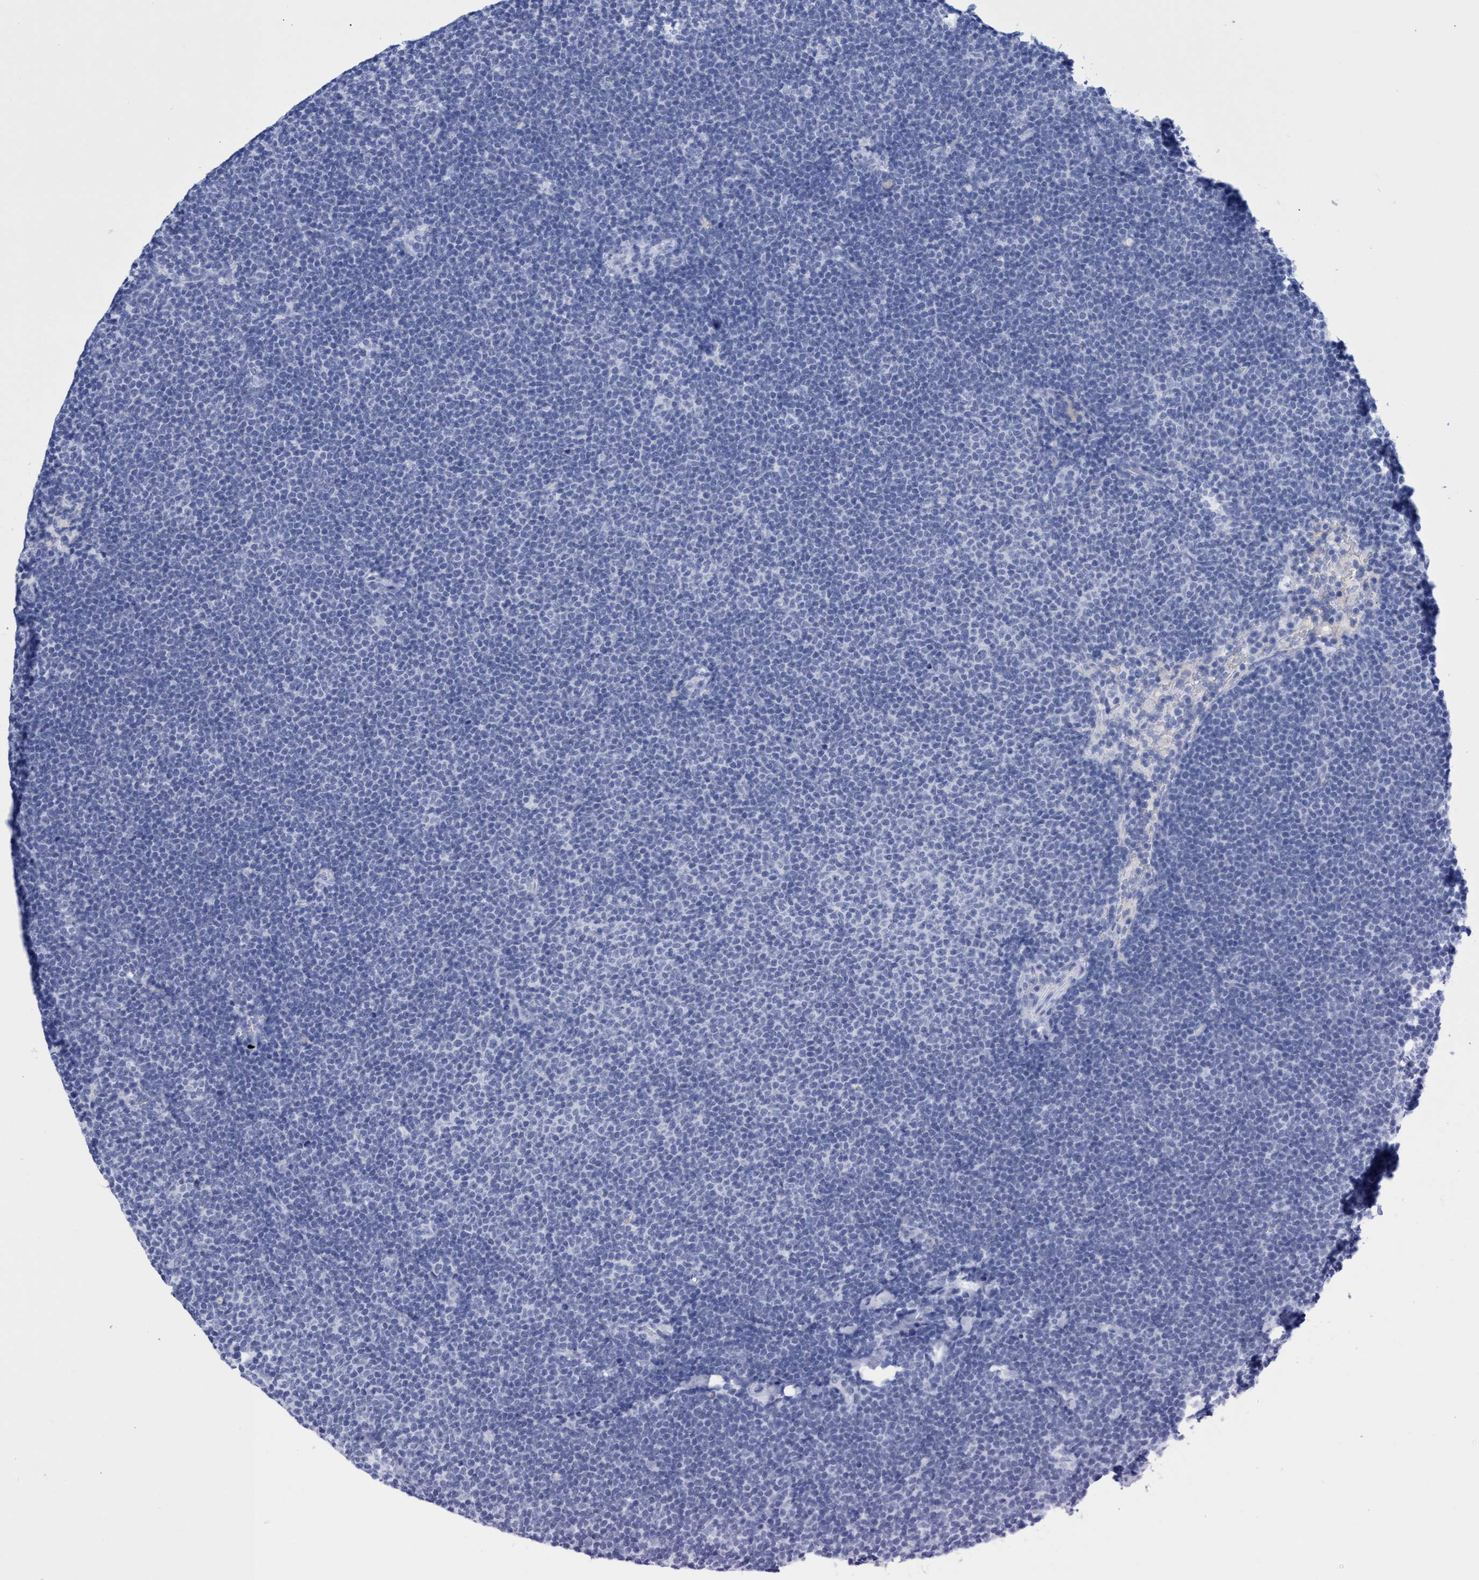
{"staining": {"intensity": "negative", "quantity": "none", "location": "none"}, "tissue": "lymphoma", "cell_type": "Tumor cells", "image_type": "cancer", "snomed": [{"axis": "morphology", "description": "Malignant lymphoma, non-Hodgkin's type, Low grade"}, {"axis": "topography", "description": "Lymph node"}], "caption": "High magnification brightfield microscopy of lymphoma stained with DAB (brown) and counterstained with hematoxylin (blue): tumor cells show no significant staining.", "gene": "INSL6", "patient": {"sex": "female", "age": 53}}